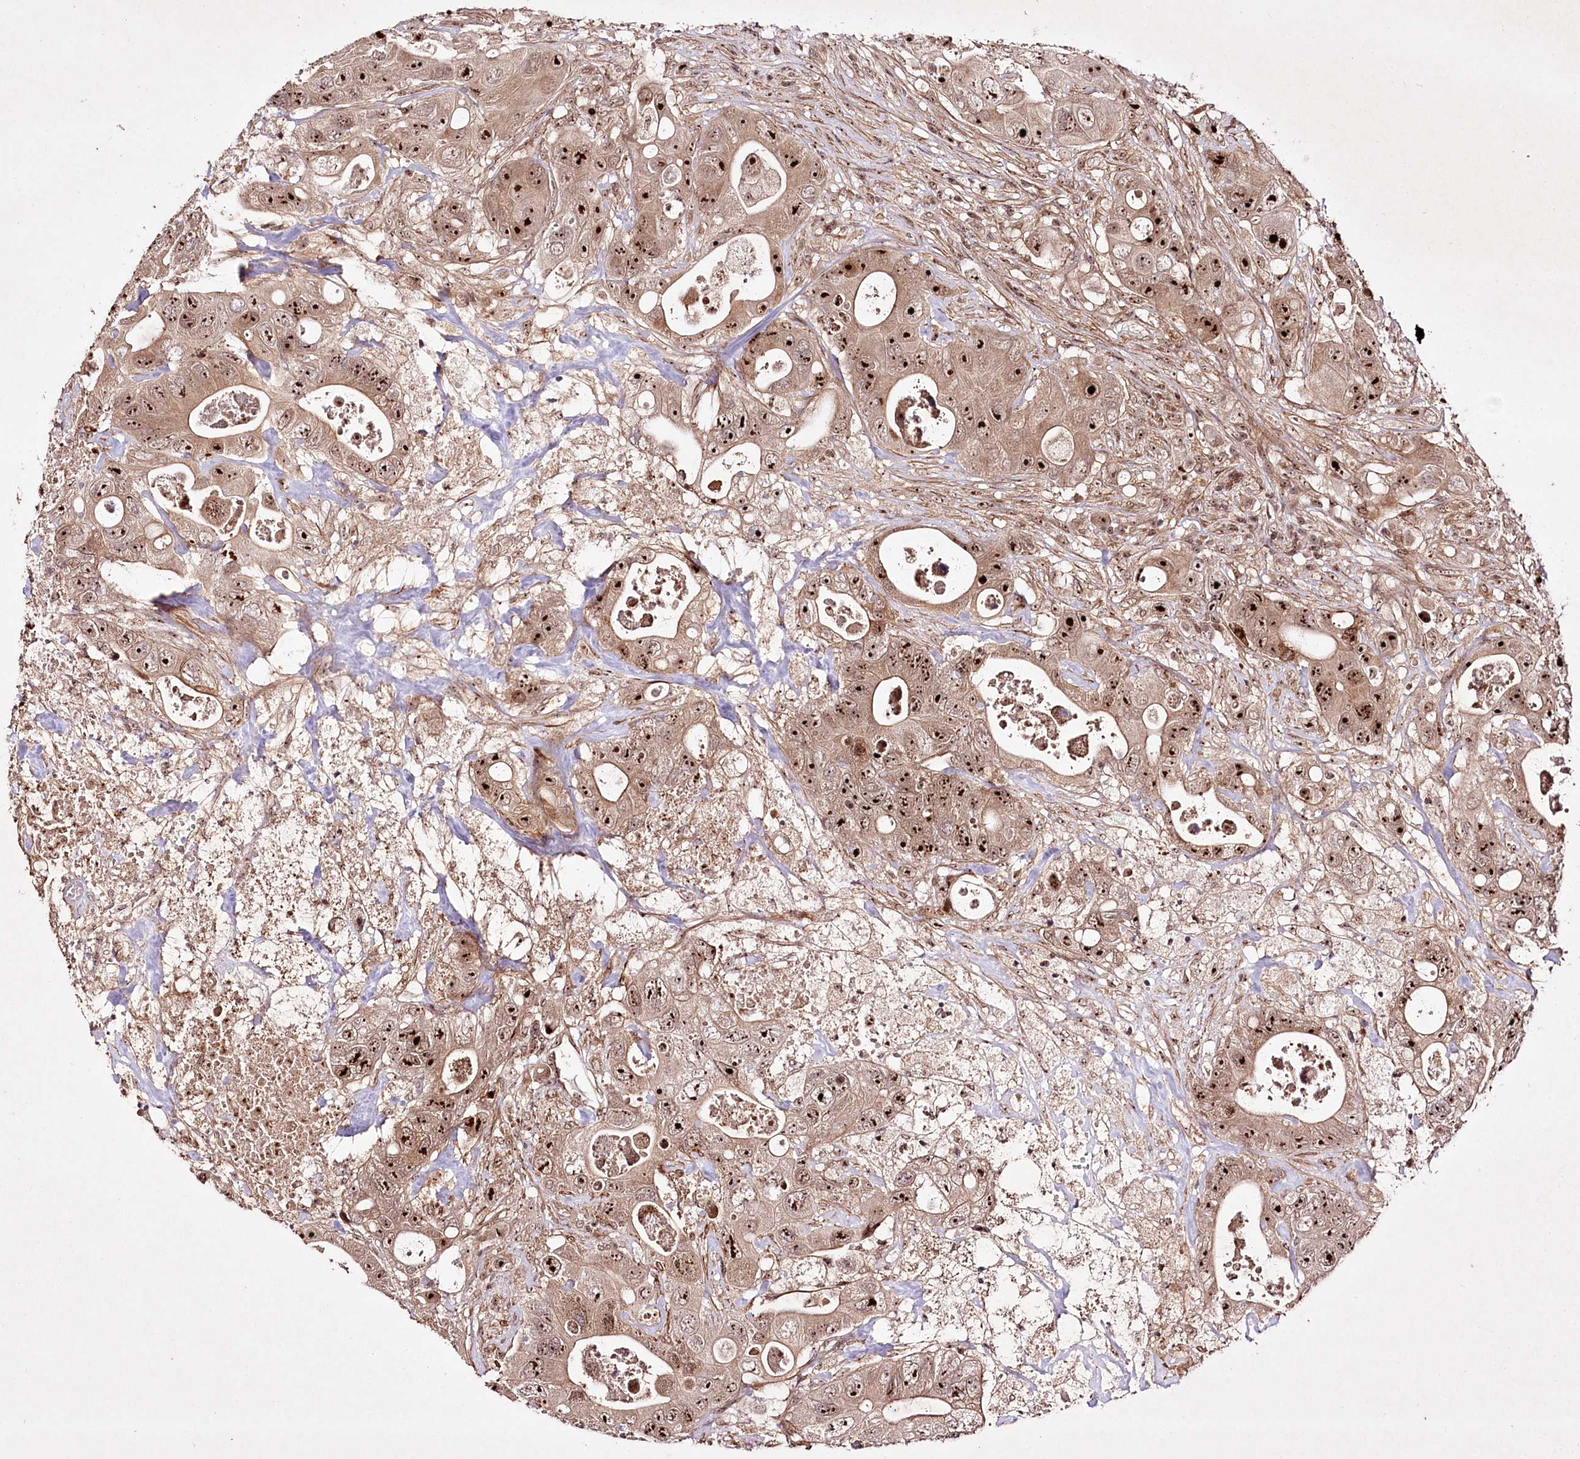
{"staining": {"intensity": "strong", "quantity": ">75%", "location": "nuclear"}, "tissue": "colorectal cancer", "cell_type": "Tumor cells", "image_type": "cancer", "snomed": [{"axis": "morphology", "description": "Adenocarcinoma, NOS"}, {"axis": "topography", "description": "Colon"}], "caption": "Colorectal adenocarcinoma stained with DAB immunohistochemistry (IHC) reveals high levels of strong nuclear expression in approximately >75% of tumor cells. (brown staining indicates protein expression, while blue staining denotes nuclei).", "gene": "CCDC59", "patient": {"sex": "female", "age": 46}}